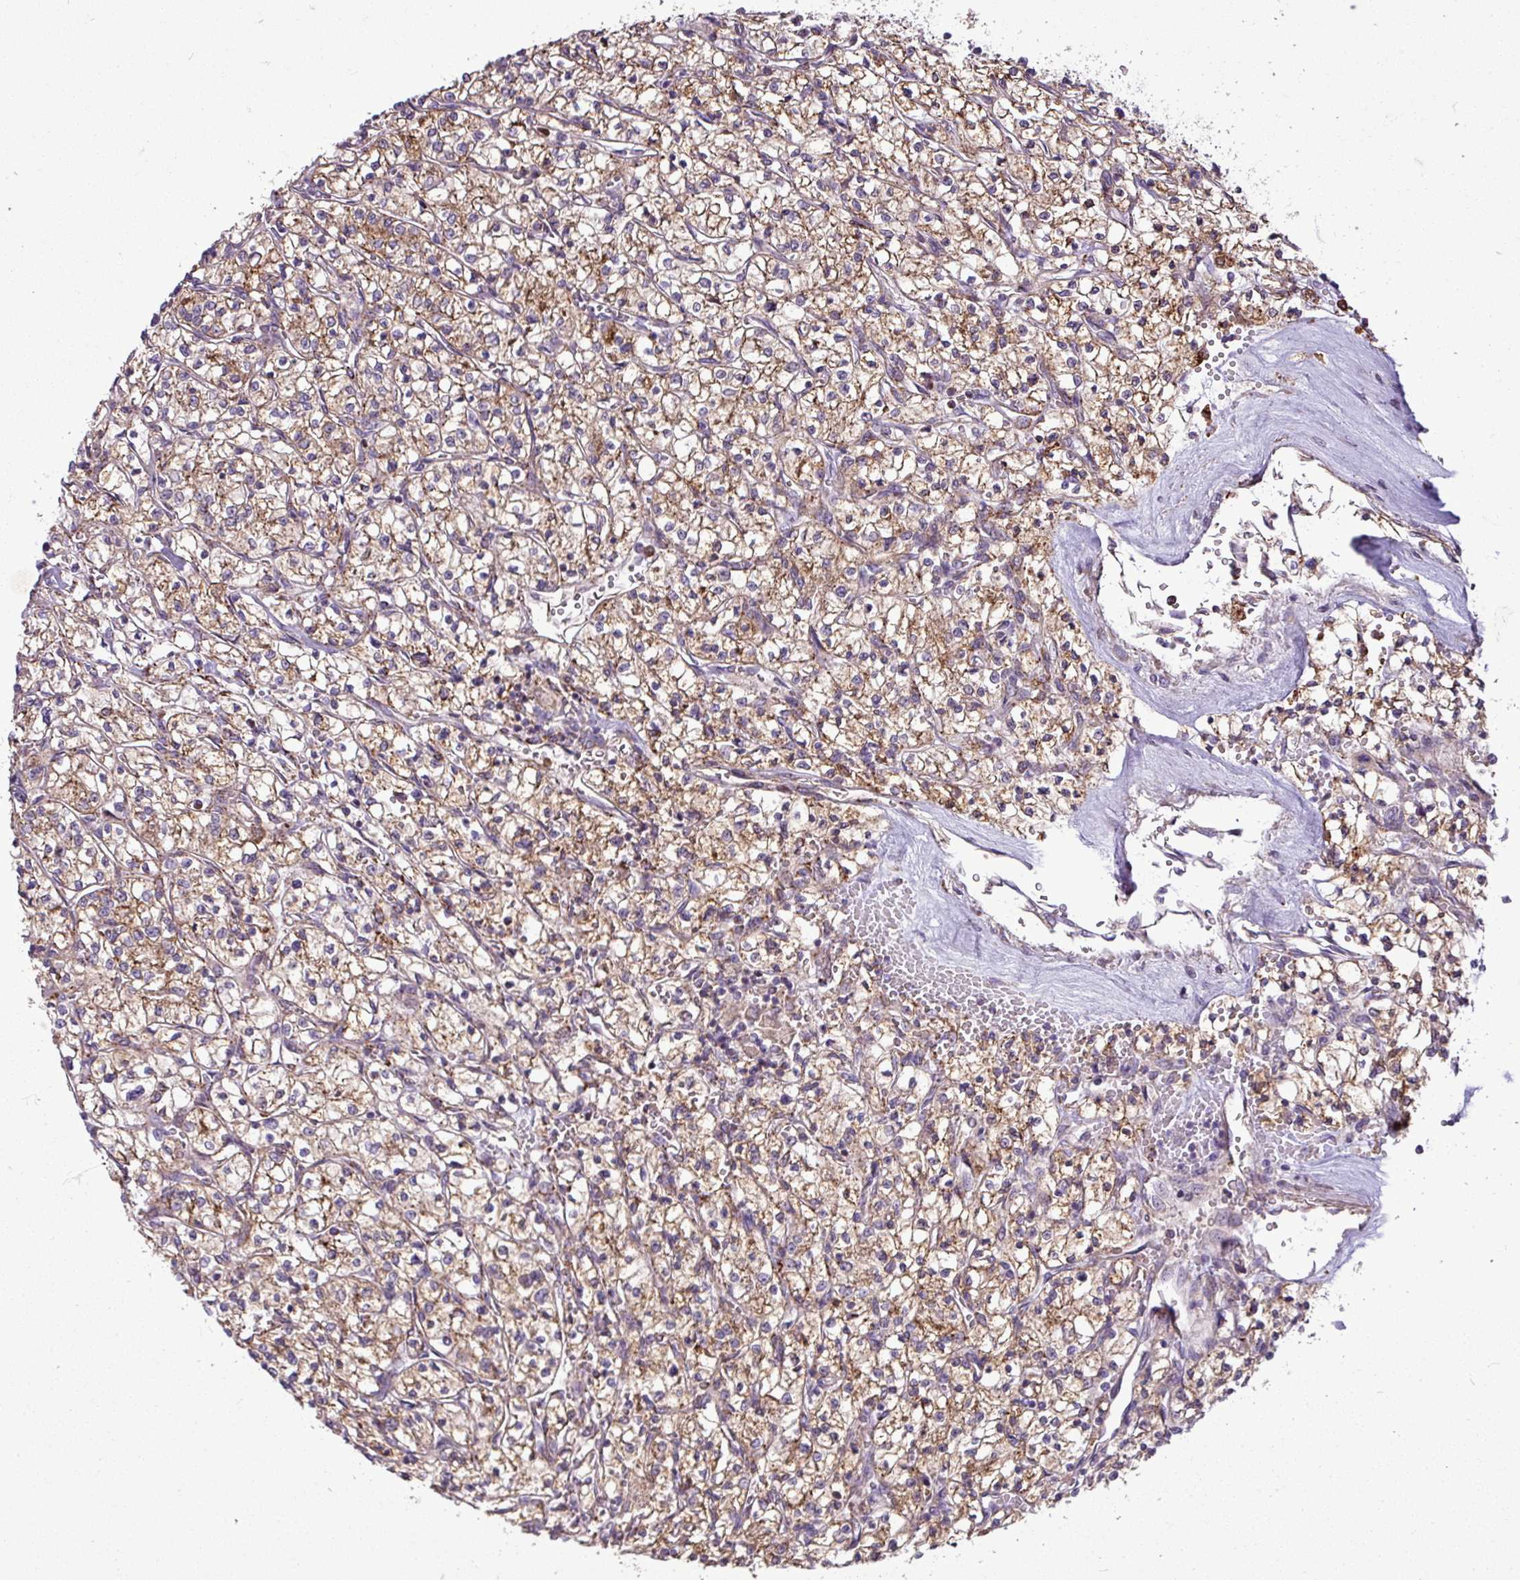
{"staining": {"intensity": "moderate", "quantity": ">75%", "location": "cytoplasmic/membranous"}, "tissue": "renal cancer", "cell_type": "Tumor cells", "image_type": "cancer", "snomed": [{"axis": "morphology", "description": "Adenocarcinoma, NOS"}, {"axis": "topography", "description": "Kidney"}], "caption": "Immunohistochemistry staining of renal cancer (adenocarcinoma), which shows medium levels of moderate cytoplasmic/membranous staining in approximately >75% of tumor cells indicating moderate cytoplasmic/membranous protein expression. The staining was performed using DAB (brown) for protein detection and nuclei were counterstained in hematoxylin (blue).", "gene": "XIAP", "patient": {"sex": "female", "age": 64}}